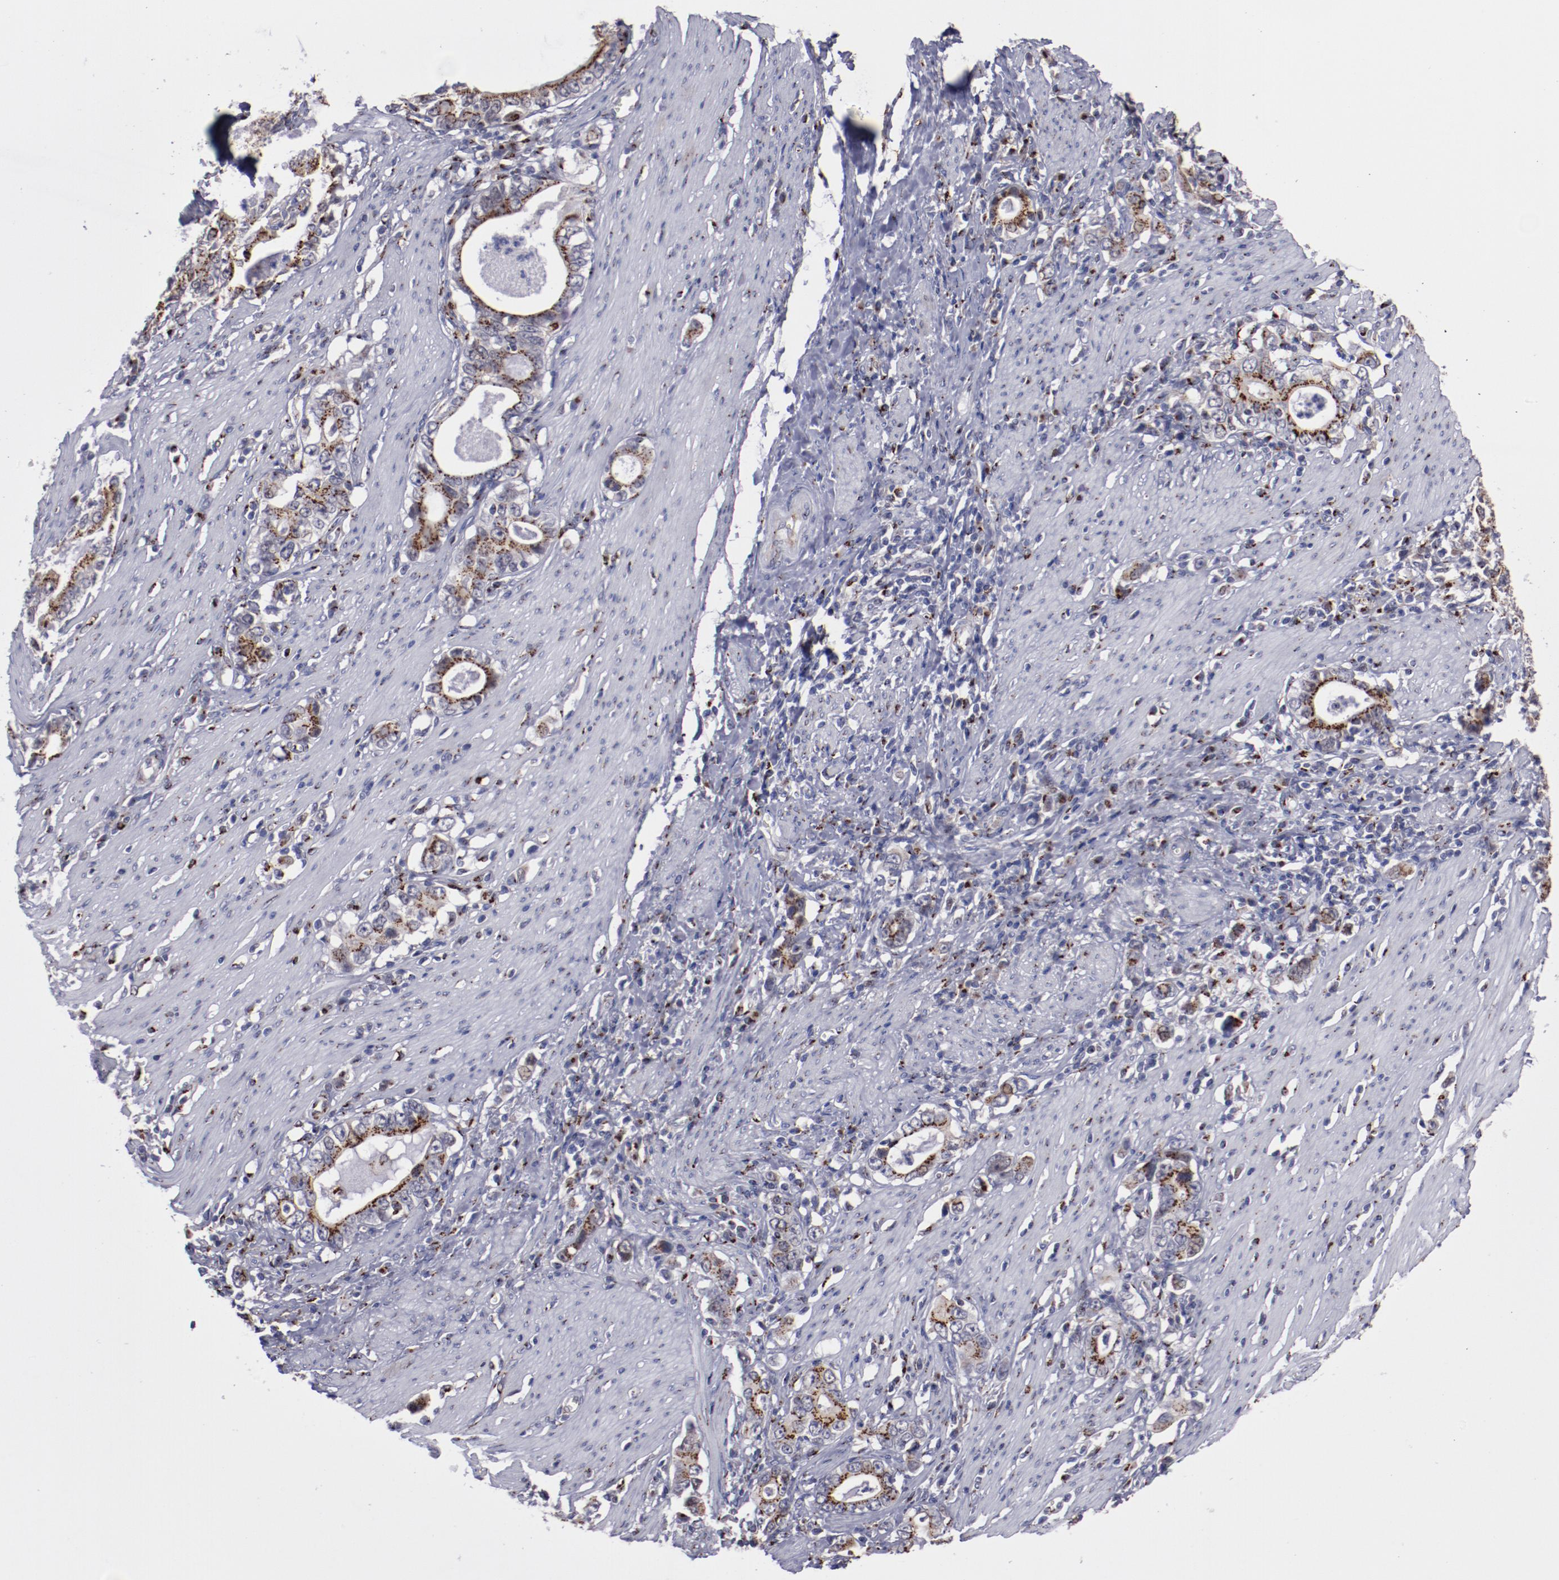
{"staining": {"intensity": "strong", "quantity": ">75%", "location": "cytoplasmic/membranous"}, "tissue": "stomach cancer", "cell_type": "Tumor cells", "image_type": "cancer", "snomed": [{"axis": "morphology", "description": "Adenocarcinoma, NOS"}, {"axis": "topography", "description": "Stomach, lower"}], "caption": "Immunohistochemical staining of stomach adenocarcinoma exhibits strong cytoplasmic/membranous protein expression in approximately >75% of tumor cells. (IHC, brightfield microscopy, high magnification).", "gene": "GOLIM4", "patient": {"sex": "female", "age": 72}}